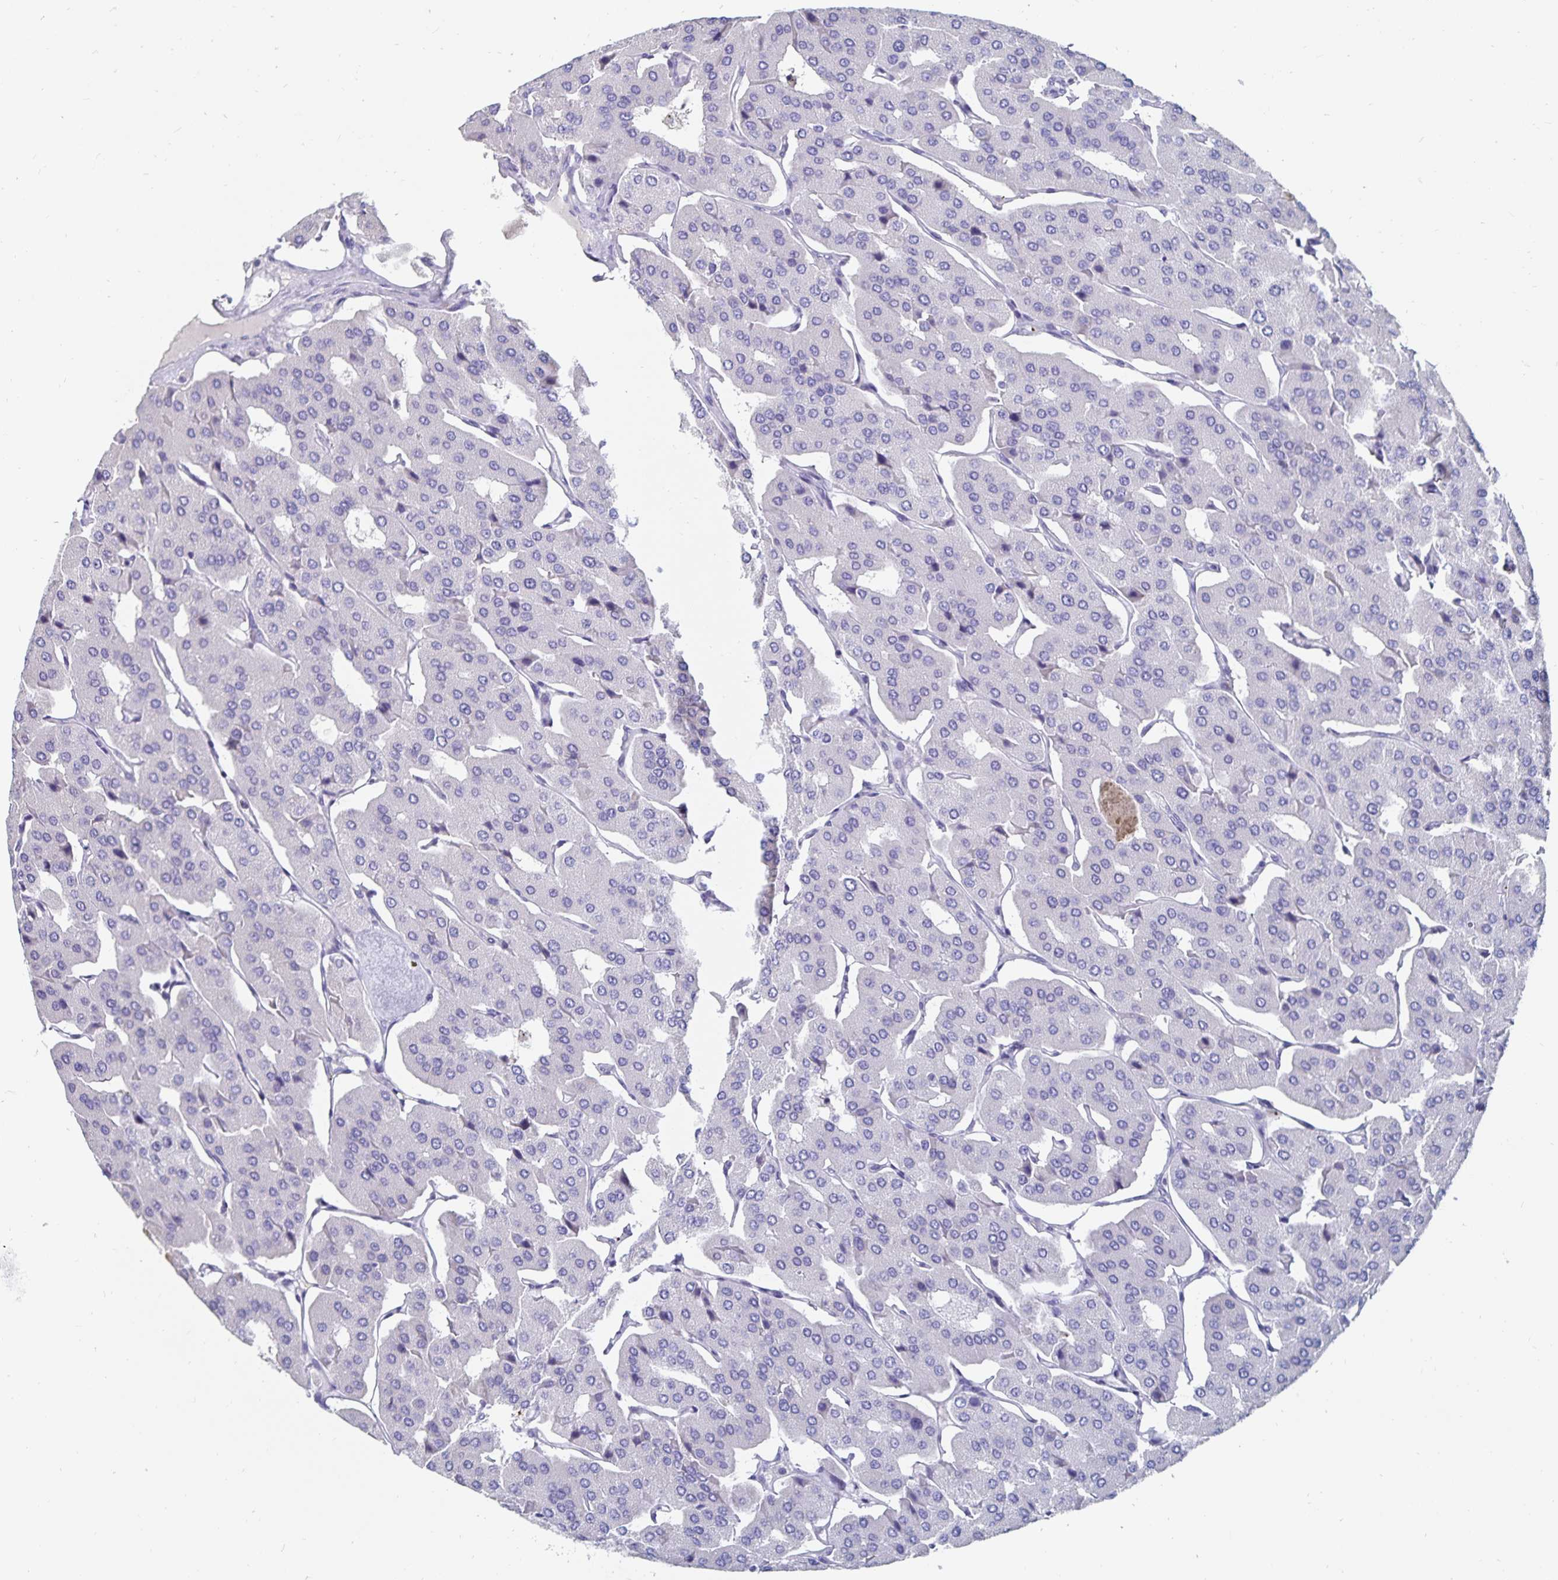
{"staining": {"intensity": "negative", "quantity": "none", "location": "none"}, "tissue": "parathyroid gland", "cell_type": "Glandular cells", "image_type": "normal", "snomed": [{"axis": "morphology", "description": "Normal tissue, NOS"}, {"axis": "morphology", "description": "Adenoma, NOS"}, {"axis": "topography", "description": "Parathyroid gland"}], "caption": "DAB (3,3'-diaminobenzidine) immunohistochemical staining of normal human parathyroid gland demonstrates no significant positivity in glandular cells.", "gene": "CFAP69", "patient": {"sex": "female", "age": 86}}